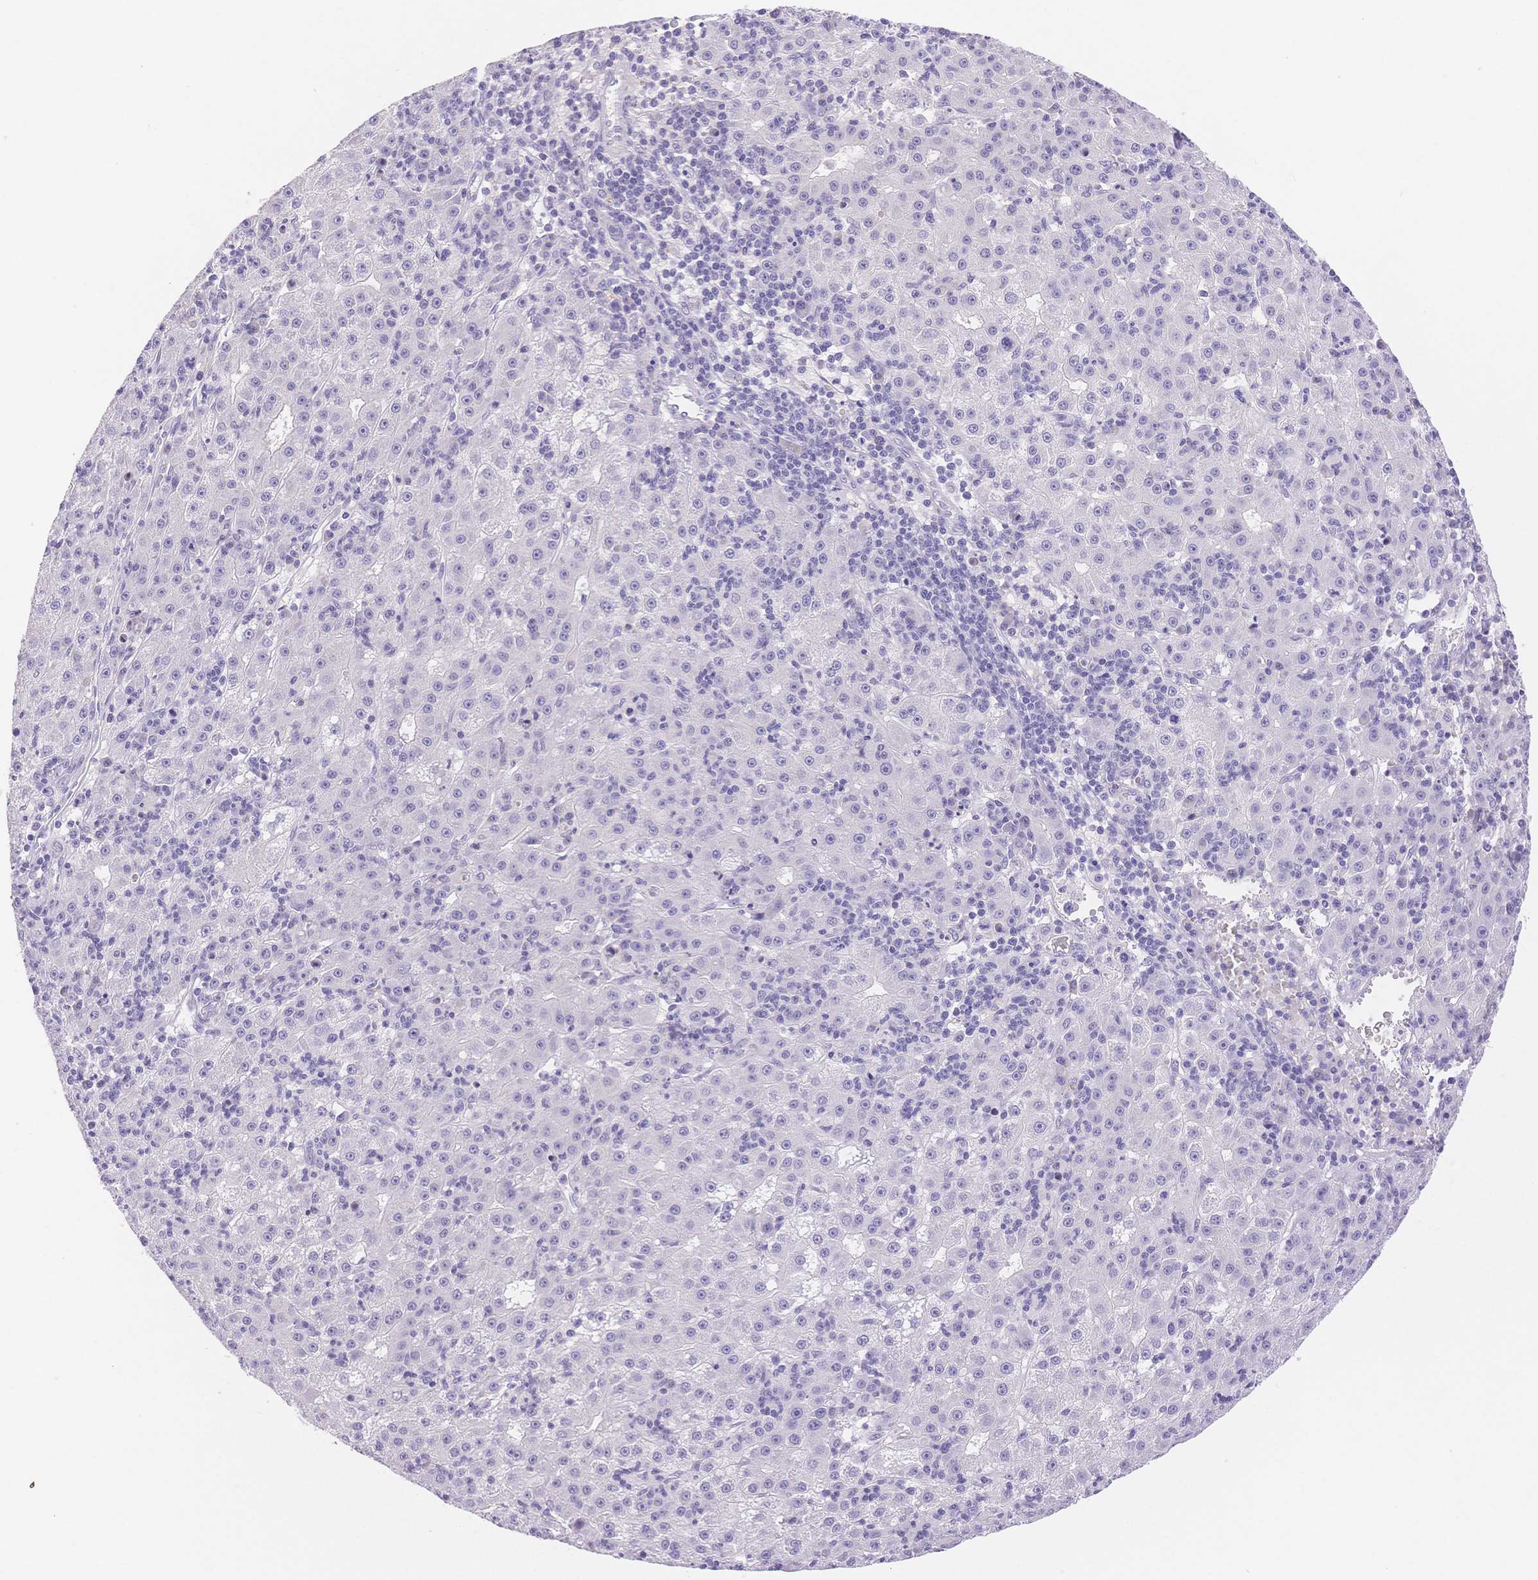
{"staining": {"intensity": "negative", "quantity": "none", "location": "none"}, "tissue": "liver cancer", "cell_type": "Tumor cells", "image_type": "cancer", "snomed": [{"axis": "morphology", "description": "Carcinoma, Hepatocellular, NOS"}, {"axis": "topography", "description": "Liver"}], "caption": "DAB immunohistochemical staining of human hepatocellular carcinoma (liver) displays no significant positivity in tumor cells.", "gene": "MYOM1", "patient": {"sex": "male", "age": 76}}